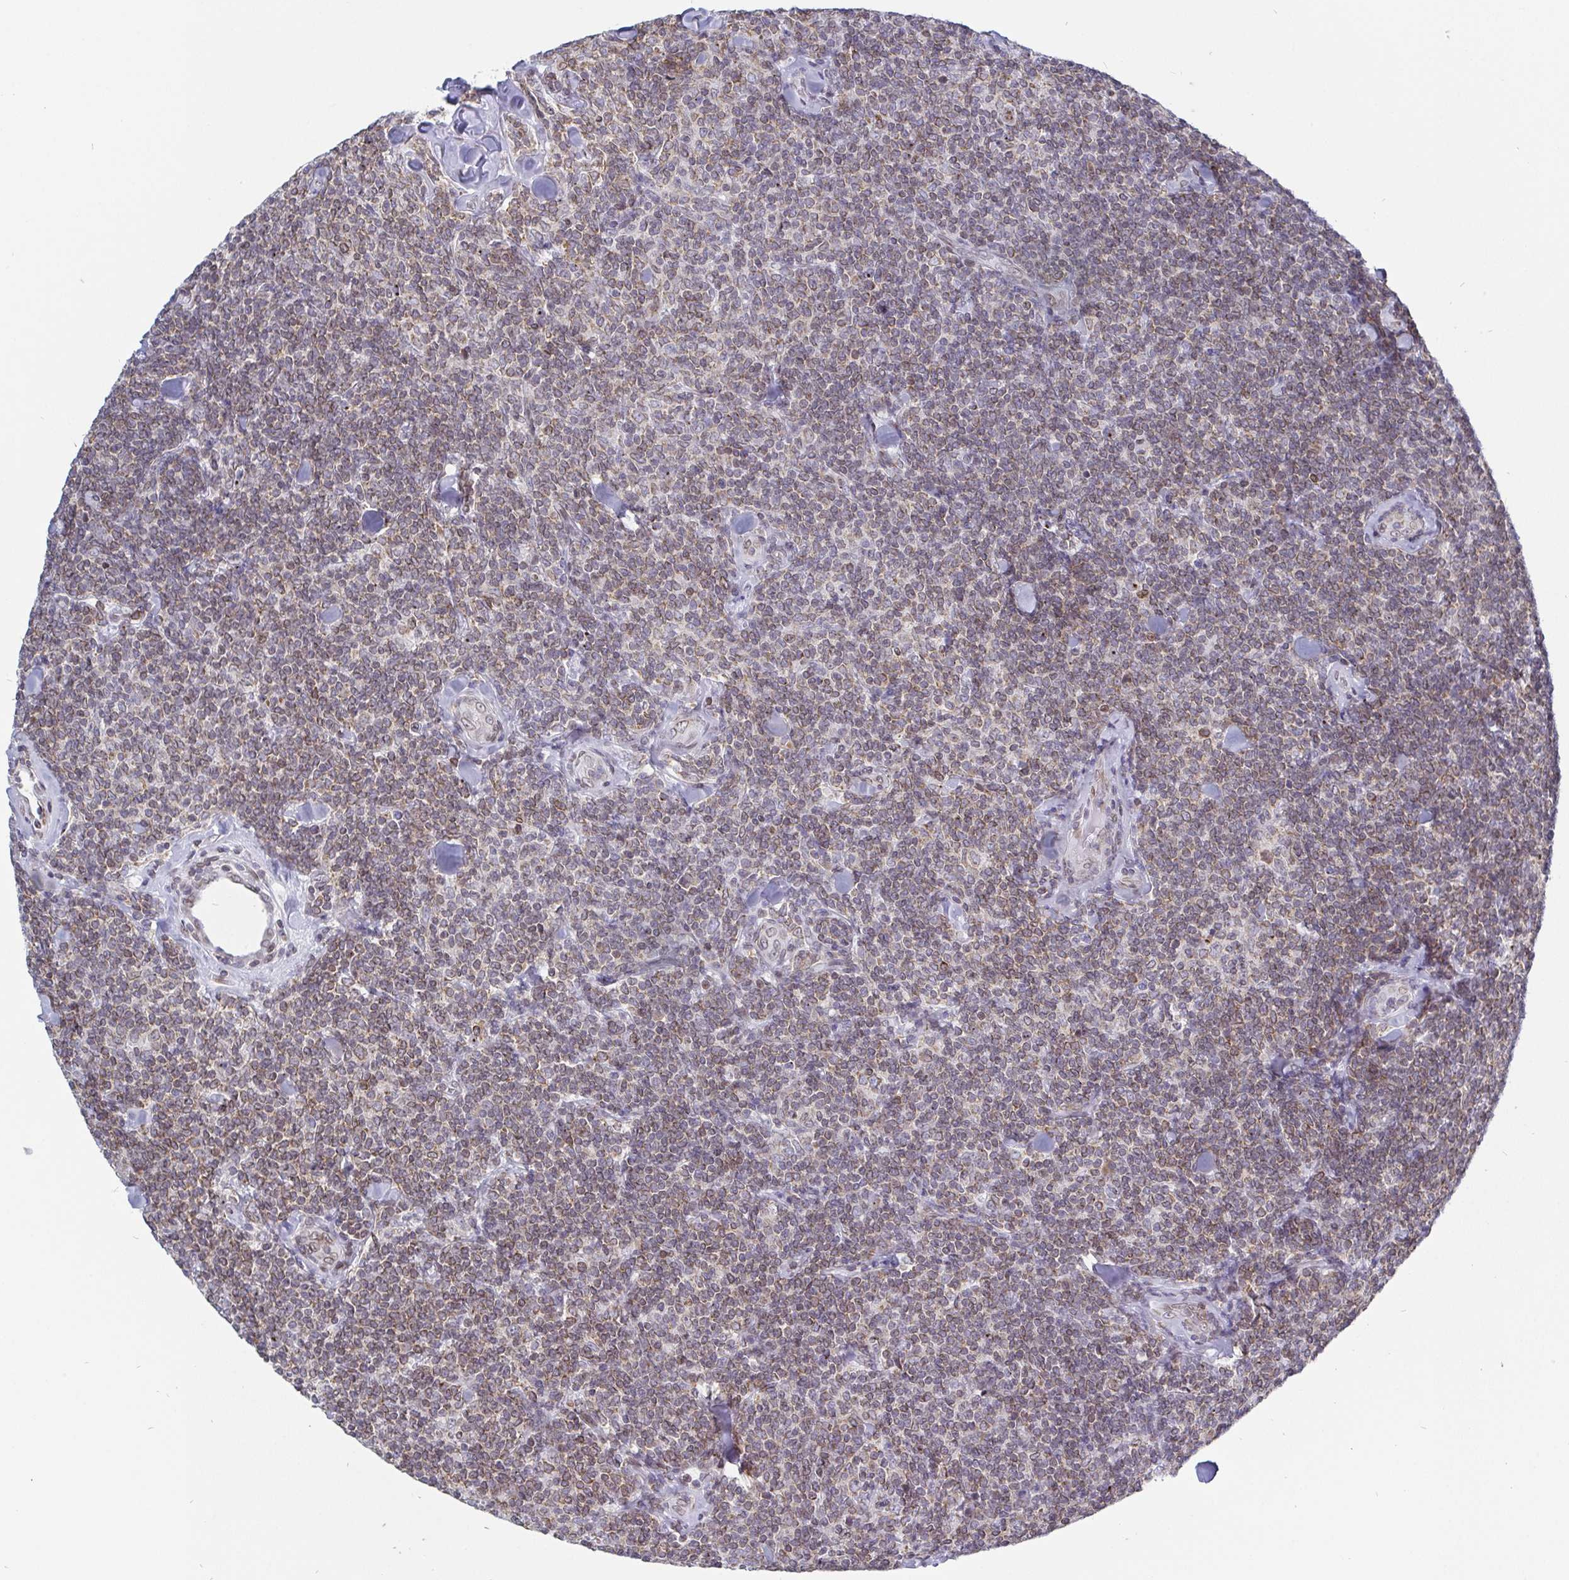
{"staining": {"intensity": "weak", "quantity": "25%-75%", "location": "cytoplasmic/membranous,nuclear"}, "tissue": "lymphoma", "cell_type": "Tumor cells", "image_type": "cancer", "snomed": [{"axis": "morphology", "description": "Malignant lymphoma, non-Hodgkin's type, Low grade"}, {"axis": "topography", "description": "Lymph node"}], "caption": "This is a histology image of IHC staining of low-grade malignant lymphoma, non-Hodgkin's type, which shows weak staining in the cytoplasmic/membranous and nuclear of tumor cells.", "gene": "EMD", "patient": {"sex": "female", "age": 56}}